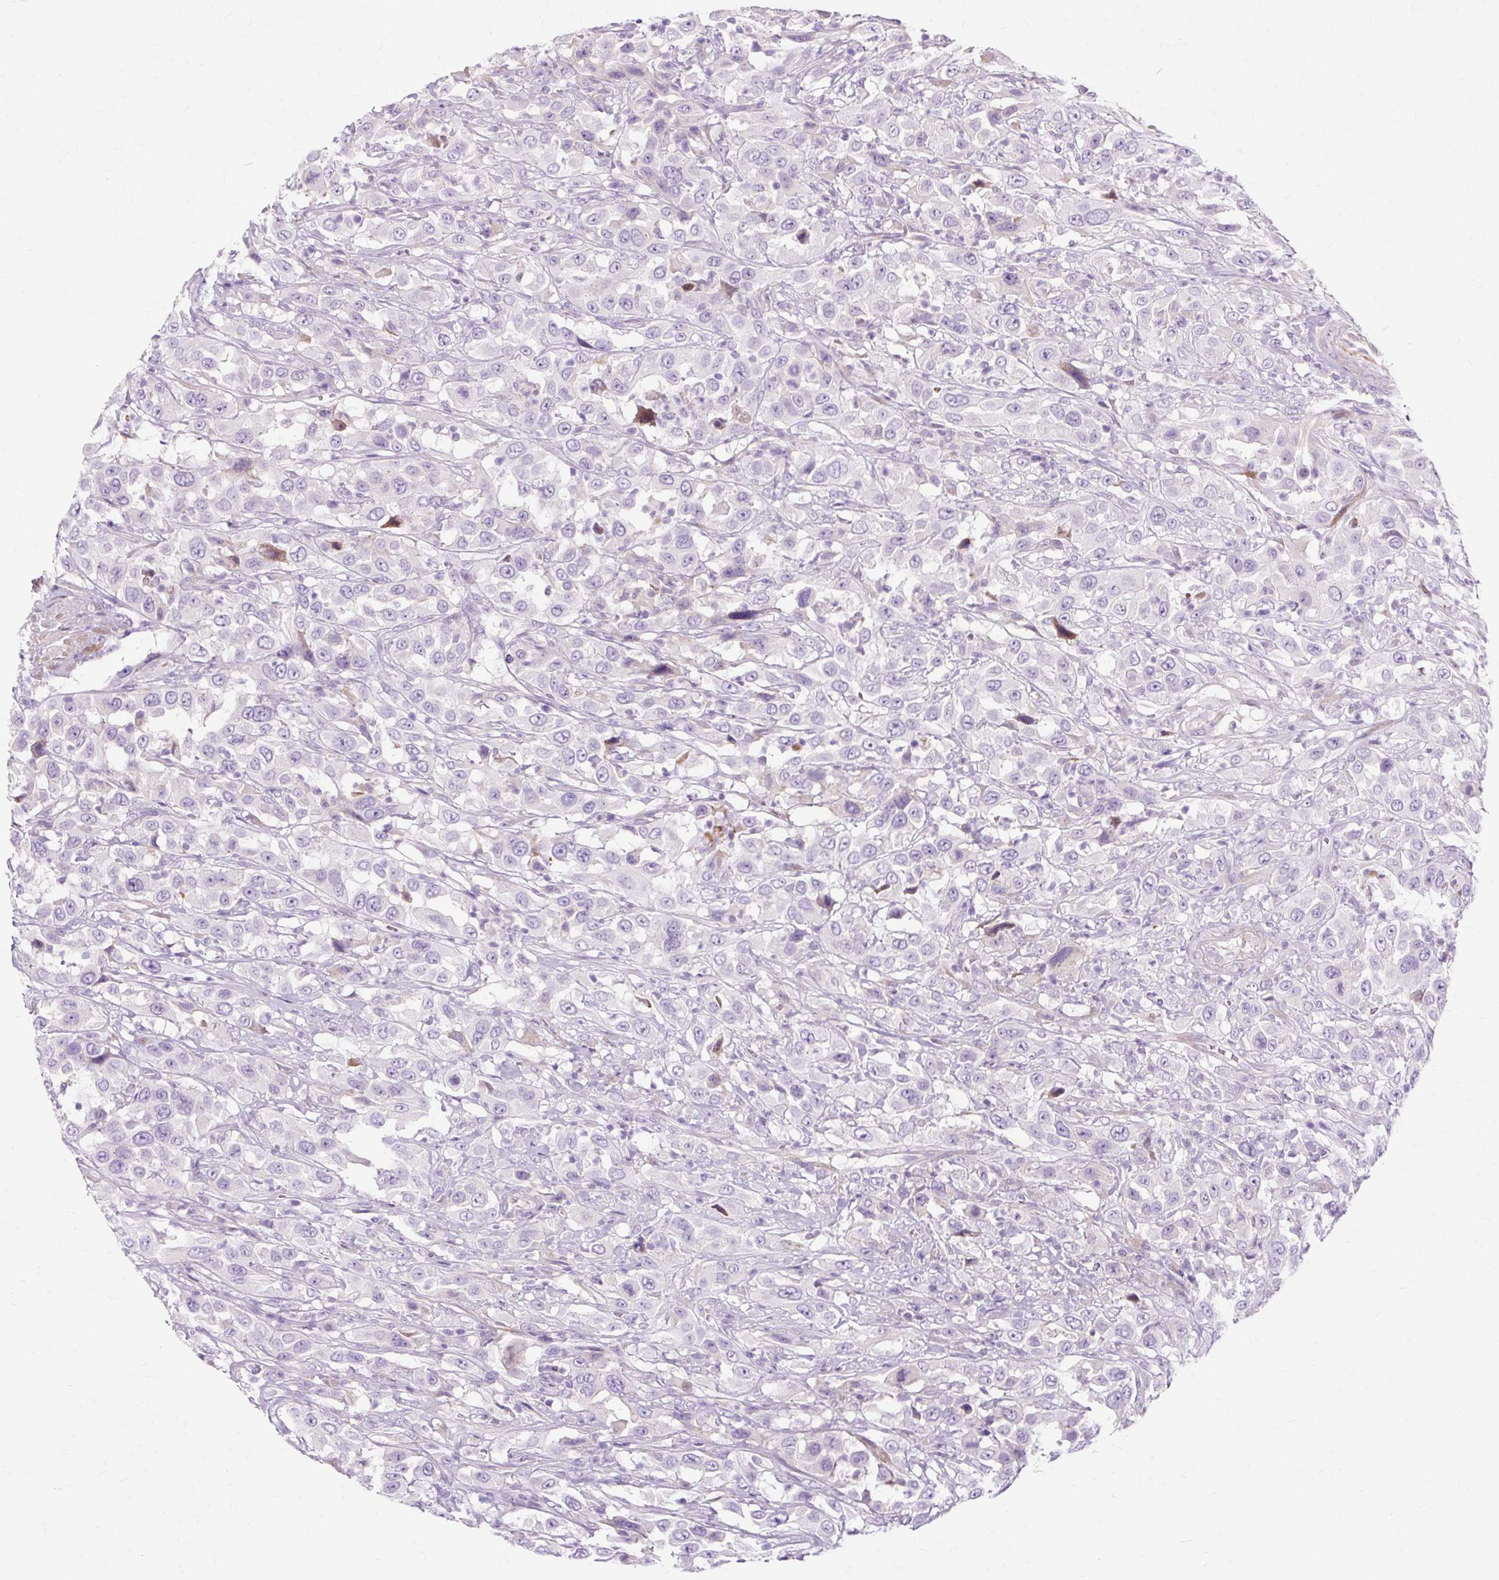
{"staining": {"intensity": "negative", "quantity": "none", "location": "none"}, "tissue": "urothelial cancer", "cell_type": "Tumor cells", "image_type": "cancer", "snomed": [{"axis": "morphology", "description": "Urothelial carcinoma, High grade"}, {"axis": "topography", "description": "Urinary bladder"}], "caption": "IHC photomicrograph of human high-grade urothelial carcinoma stained for a protein (brown), which exhibits no positivity in tumor cells. (DAB (3,3'-diaminobenzidine) IHC, high magnification).", "gene": "DCTN4", "patient": {"sex": "male", "age": 61}}